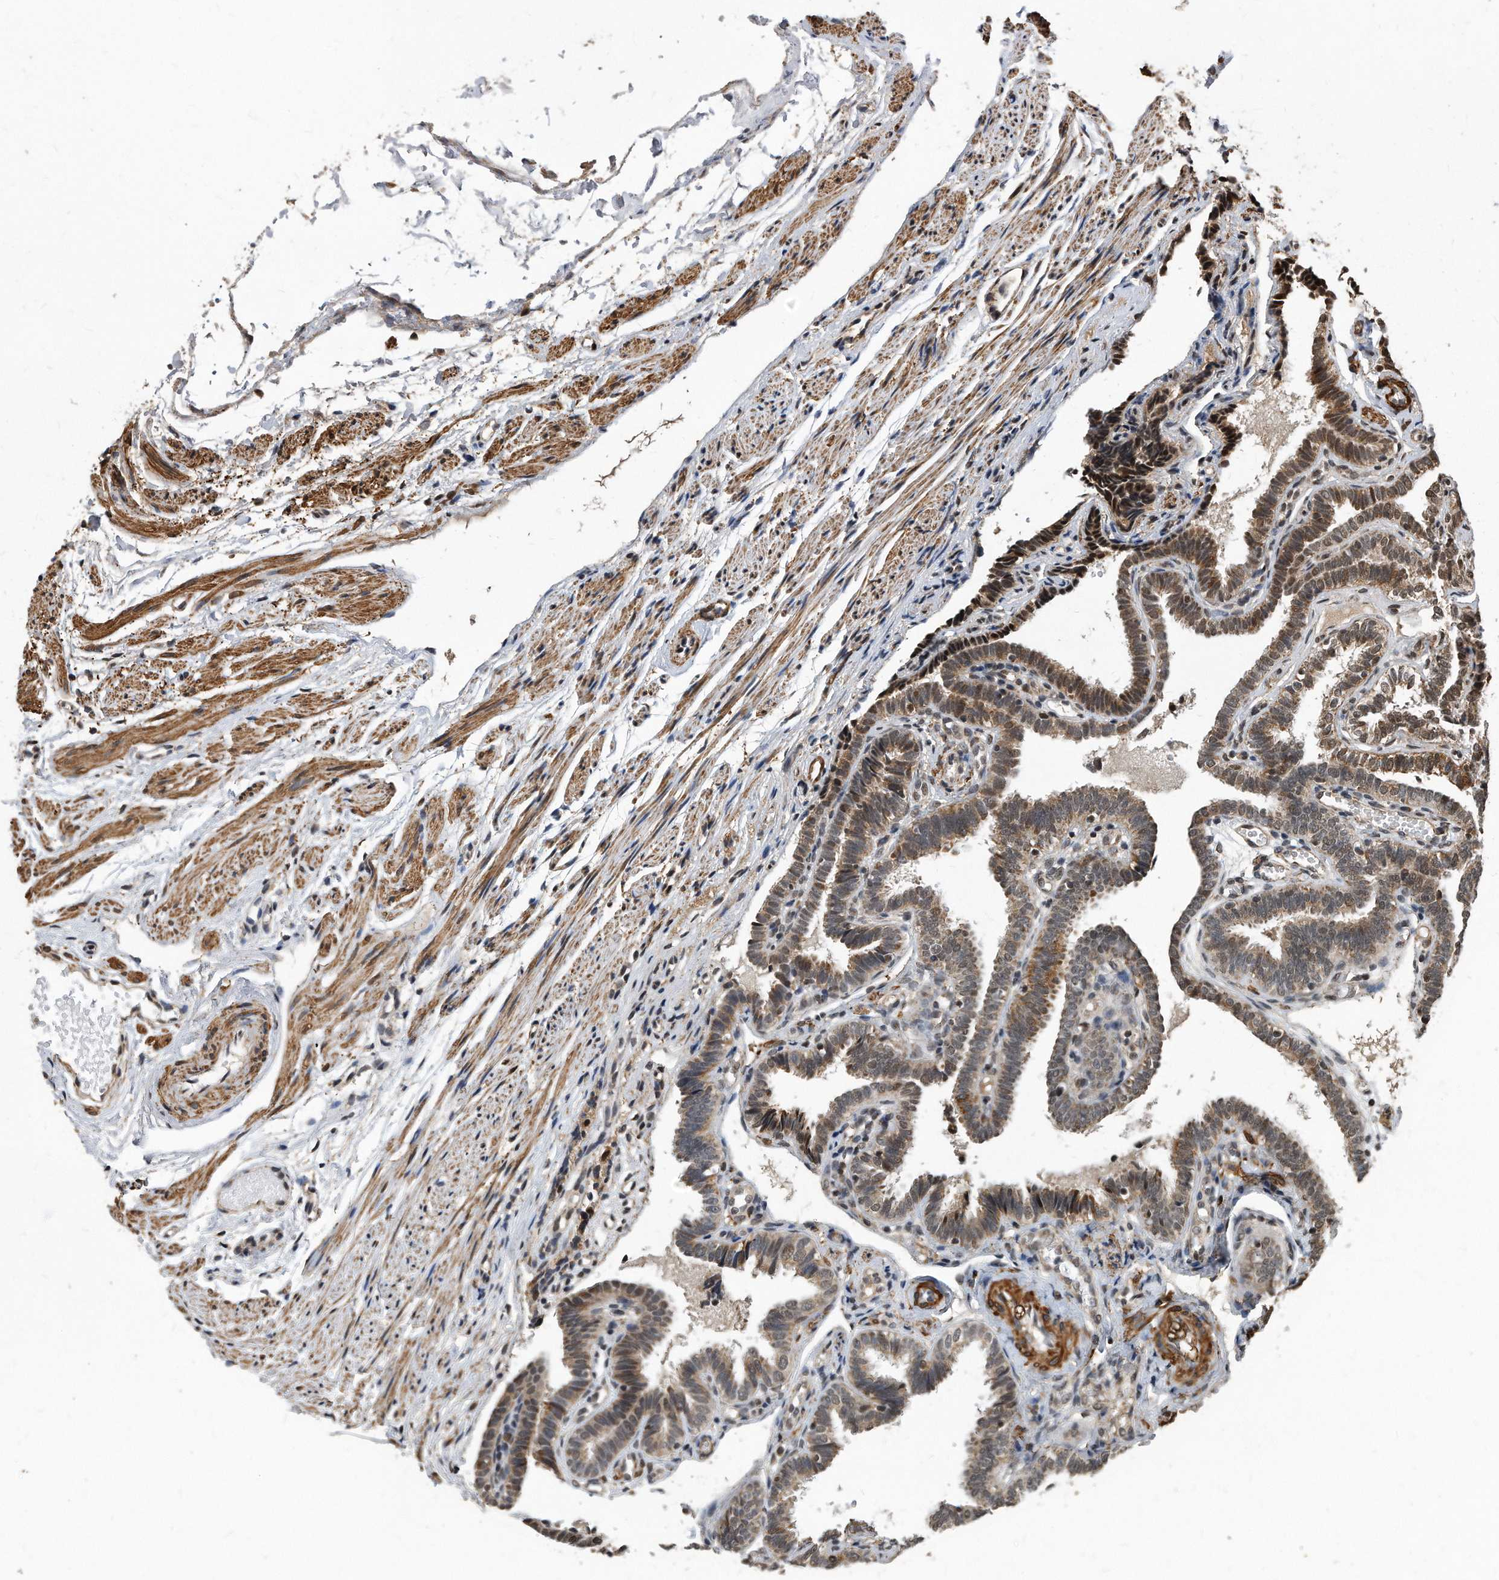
{"staining": {"intensity": "moderate", "quantity": ">75%", "location": "cytoplasmic/membranous"}, "tissue": "fallopian tube", "cell_type": "Glandular cells", "image_type": "normal", "snomed": [{"axis": "morphology", "description": "Normal tissue, NOS"}, {"axis": "topography", "description": "Fallopian tube"}], "caption": "Protein analysis of normal fallopian tube shows moderate cytoplasmic/membranous staining in about >75% of glandular cells. The protein of interest is stained brown, and the nuclei are stained in blue (DAB IHC with brightfield microscopy, high magnification).", "gene": "DUSP22", "patient": {"sex": "female", "age": 39}}